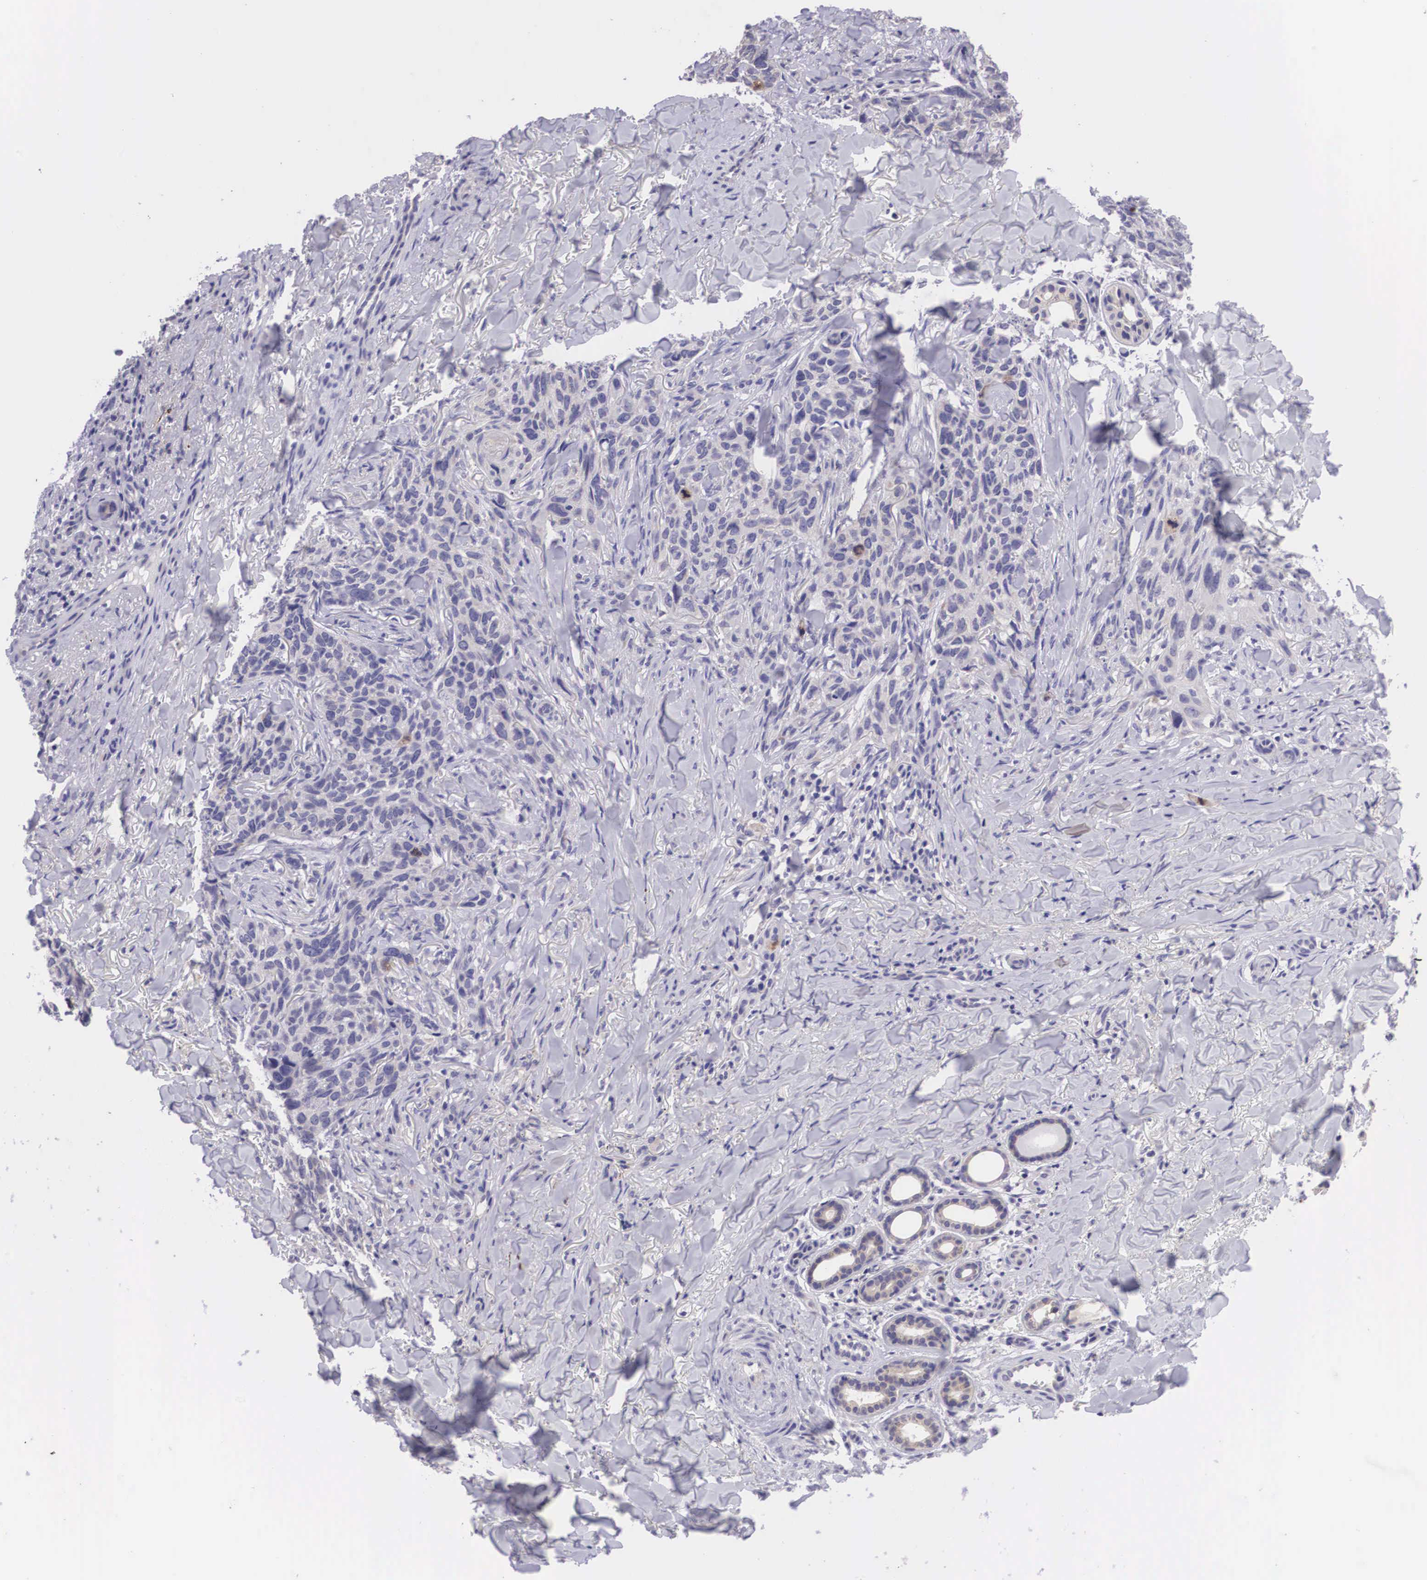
{"staining": {"intensity": "negative", "quantity": "none", "location": "none"}, "tissue": "skin cancer", "cell_type": "Tumor cells", "image_type": "cancer", "snomed": [{"axis": "morphology", "description": "Normal tissue, NOS"}, {"axis": "morphology", "description": "Basal cell carcinoma"}, {"axis": "topography", "description": "Skin"}], "caption": "The photomicrograph demonstrates no staining of tumor cells in skin cancer (basal cell carcinoma).", "gene": "ARG2", "patient": {"sex": "male", "age": 81}}